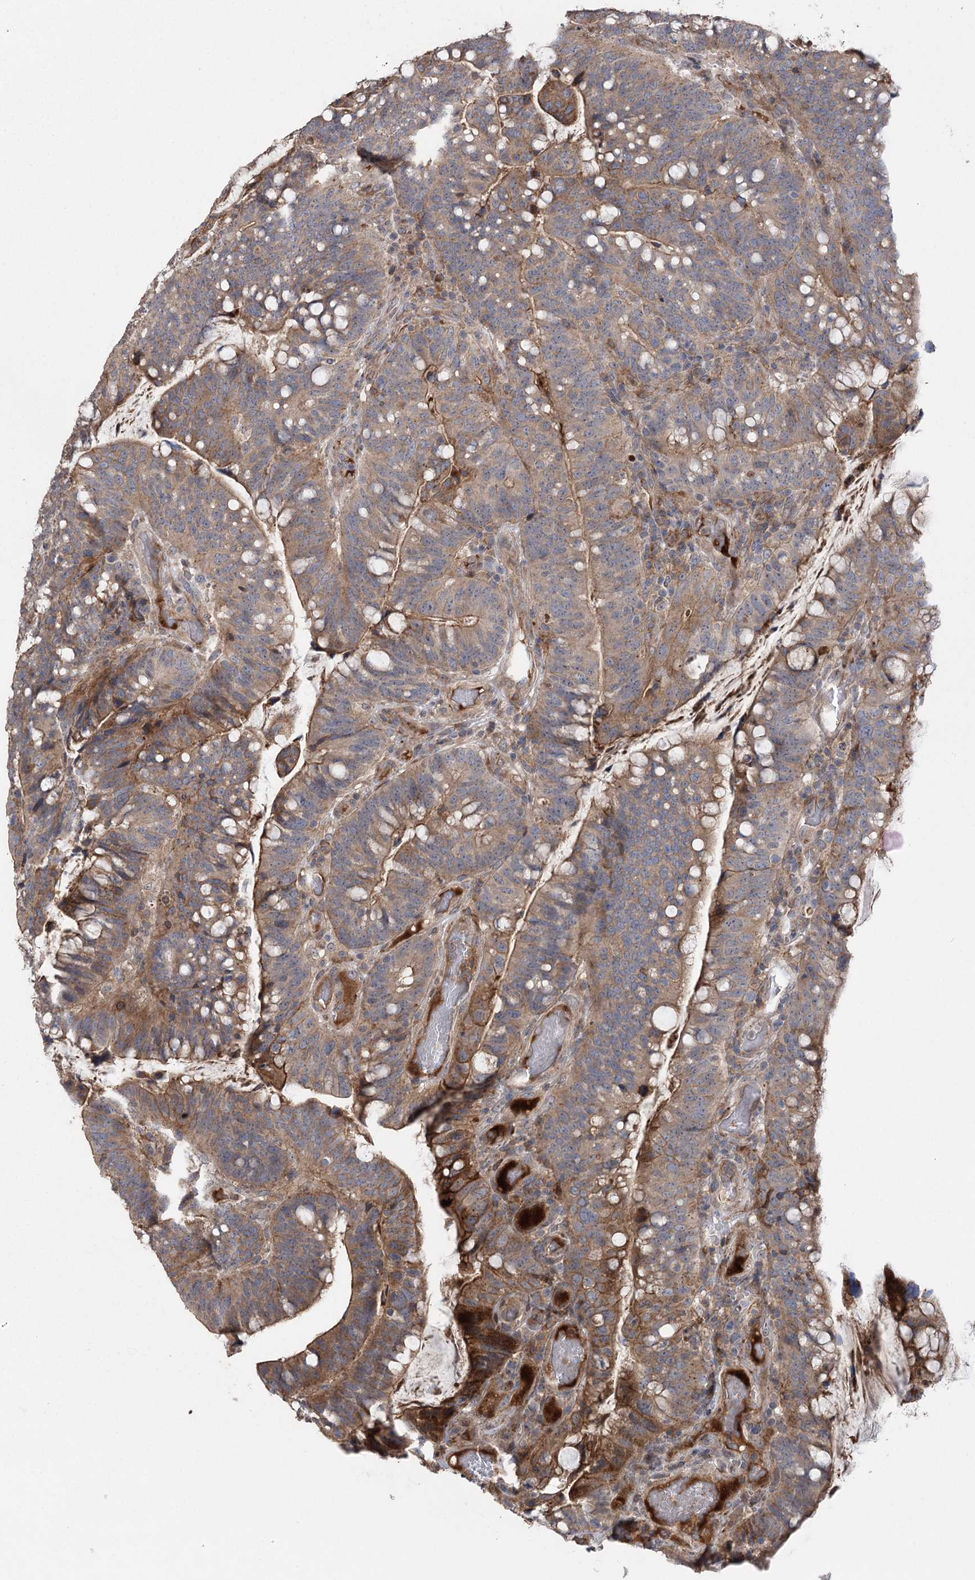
{"staining": {"intensity": "moderate", "quantity": ">75%", "location": "cytoplasmic/membranous"}, "tissue": "colorectal cancer", "cell_type": "Tumor cells", "image_type": "cancer", "snomed": [{"axis": "morphology", "description": "Normal tissue, NOS"}, {"axis": "morphology", "description": "Adenocarcinoma, NOS"}, {"axis": "topography", "description": "Colon"}], "caption": "Protein expression analysis of human colorectal cancer reveals moderate cytoplasmic/membranous positivity in approximately >75% of tumor cells. The protein is stained brown, and the nuclei are stained in blue (DAB IHC with brightfield microscopy, high magnification).", "gene": "KCNN2", "patient": {"sex": "female", "age": 66}}